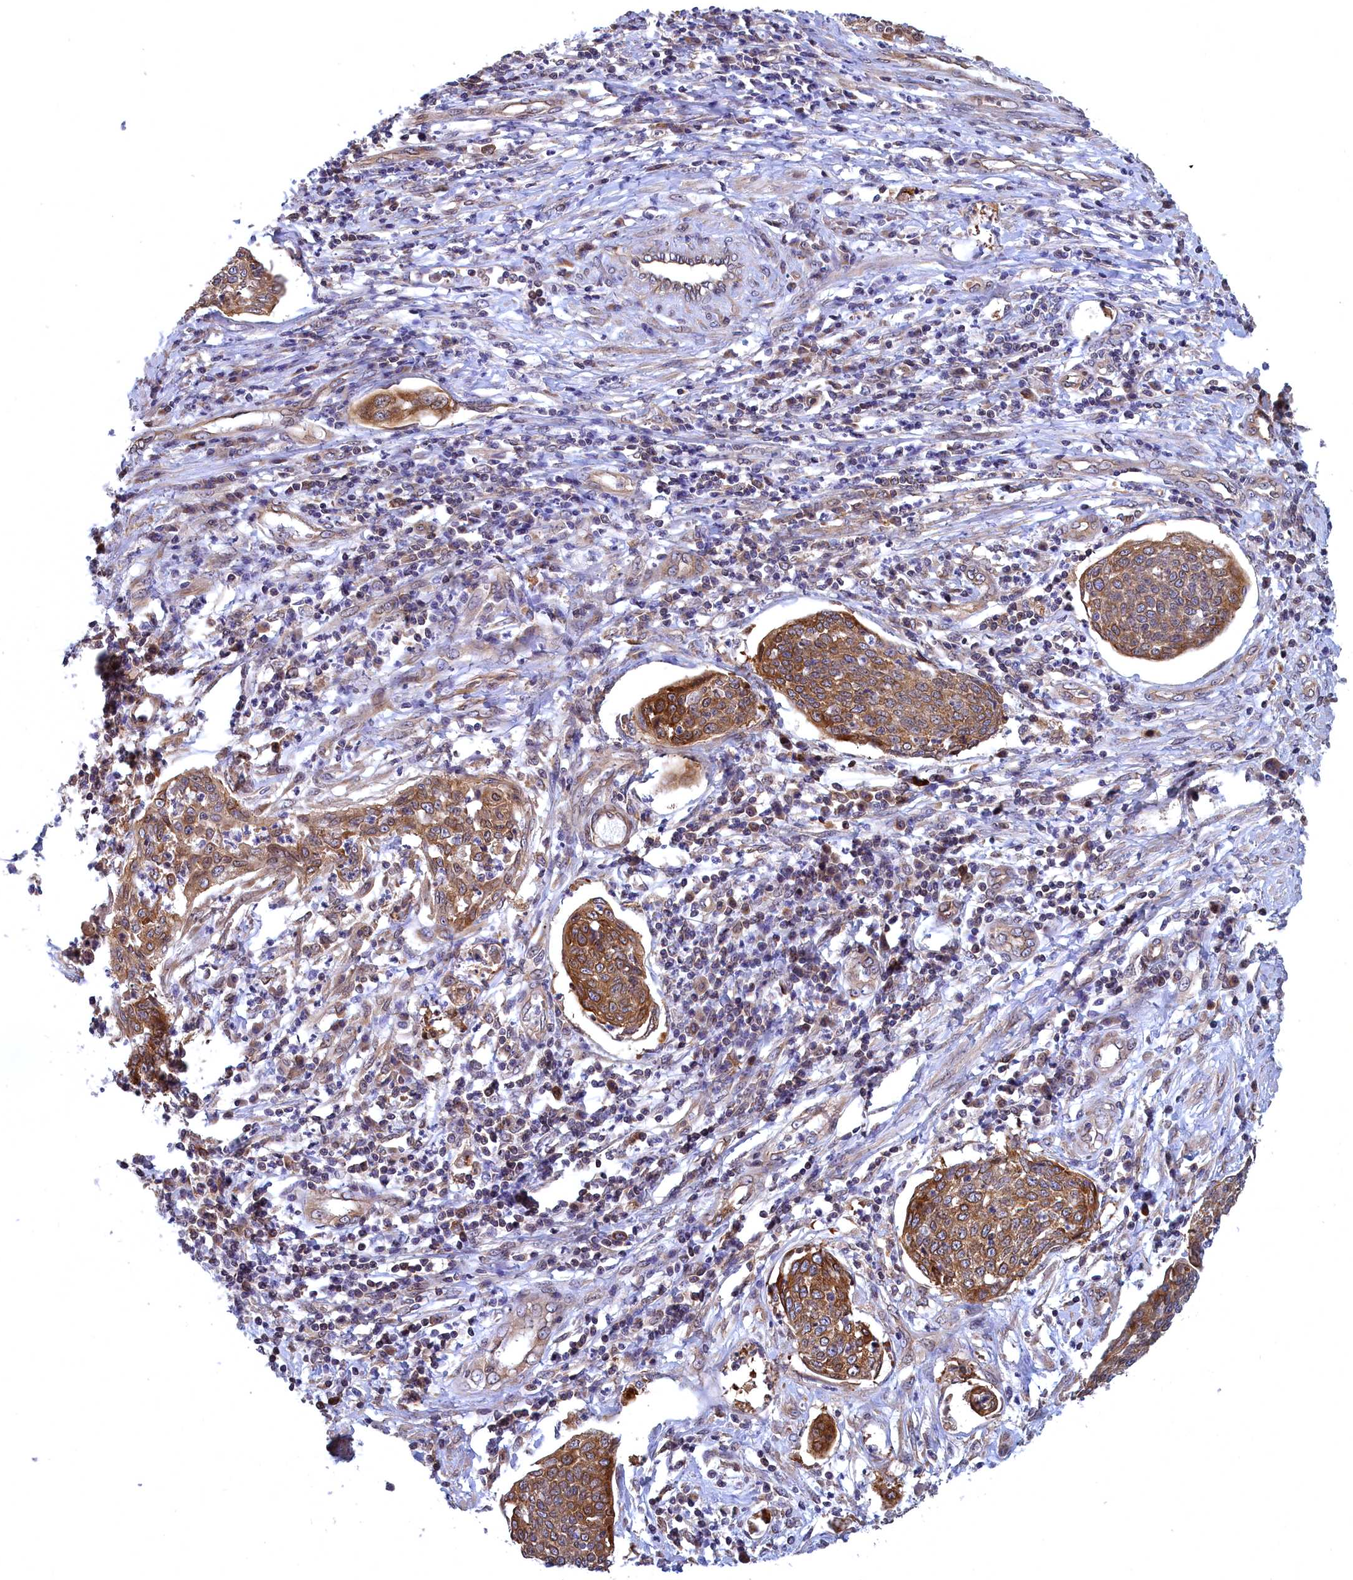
{"staining": {"intensity": "moderate", "quantity": ">75%", "location": "cytoplasmic/membranous"}, "tissue": "cervical cancer", "cell_type": "Tumor cells", "image_type": "cancer", "snomed": [{"axis": "morphology", "description": "Squamous cell carcinoma, NOS"}, {"axis": "topography", "description": "Cervix"}], "caption": "The micrograph shows staining of cervical cancer, revealing moderate cytoplasmic/membranous protein expression (brown color) within tumor cells.", "gene": "NAA10", "patient": {"sex": "female", "age": 34}}